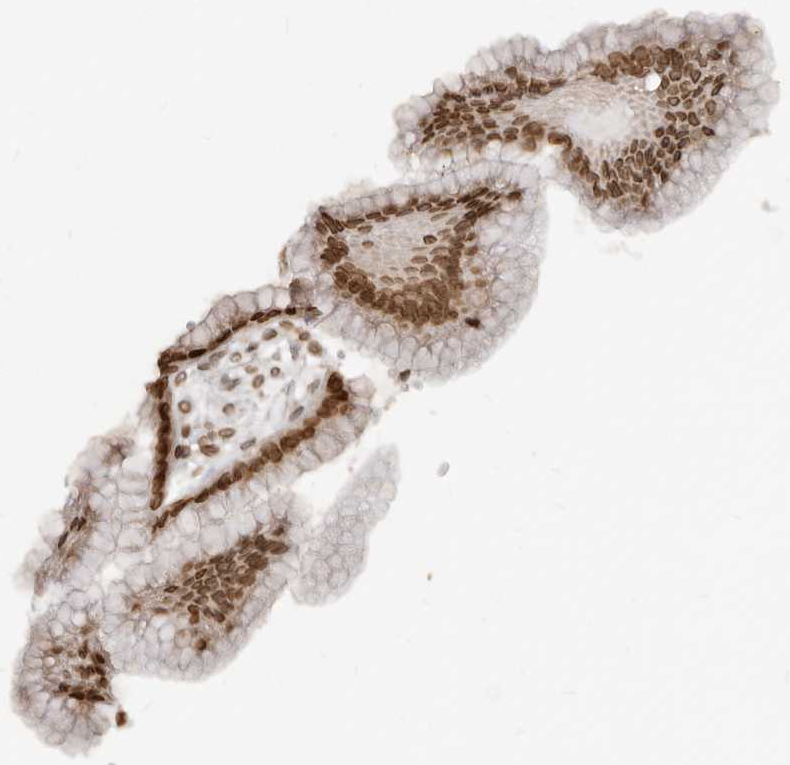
{"staining": {"intensity": "strong", "quantity": ">75%", "location": "cytoplasmic/membranous,nuclear"}, "tissue": "stomach", "cell_type": "Glandular cells", "image_type": "normal", "snomed": [{"axis": "morphology", "description": "Normal tissue, NOS"}, {"axis": "topography", "description": "Stomach"}], "caption": "IHC staining of unremarkable stomach, which exhibits high levels of strong cytoplasmic/membranous,nuclear staining in about >75% of glandular cells indicating strong cytoplasmic/membranous,nuclear protein expression. The staining was performed using DAB (3,3'-diaminobenzidine) (brown) for protein detection and nuclei were counterstained in hematoxylin (blue).", "gene": "NUP153", "patient": {"sex": "male", "age": 42}}